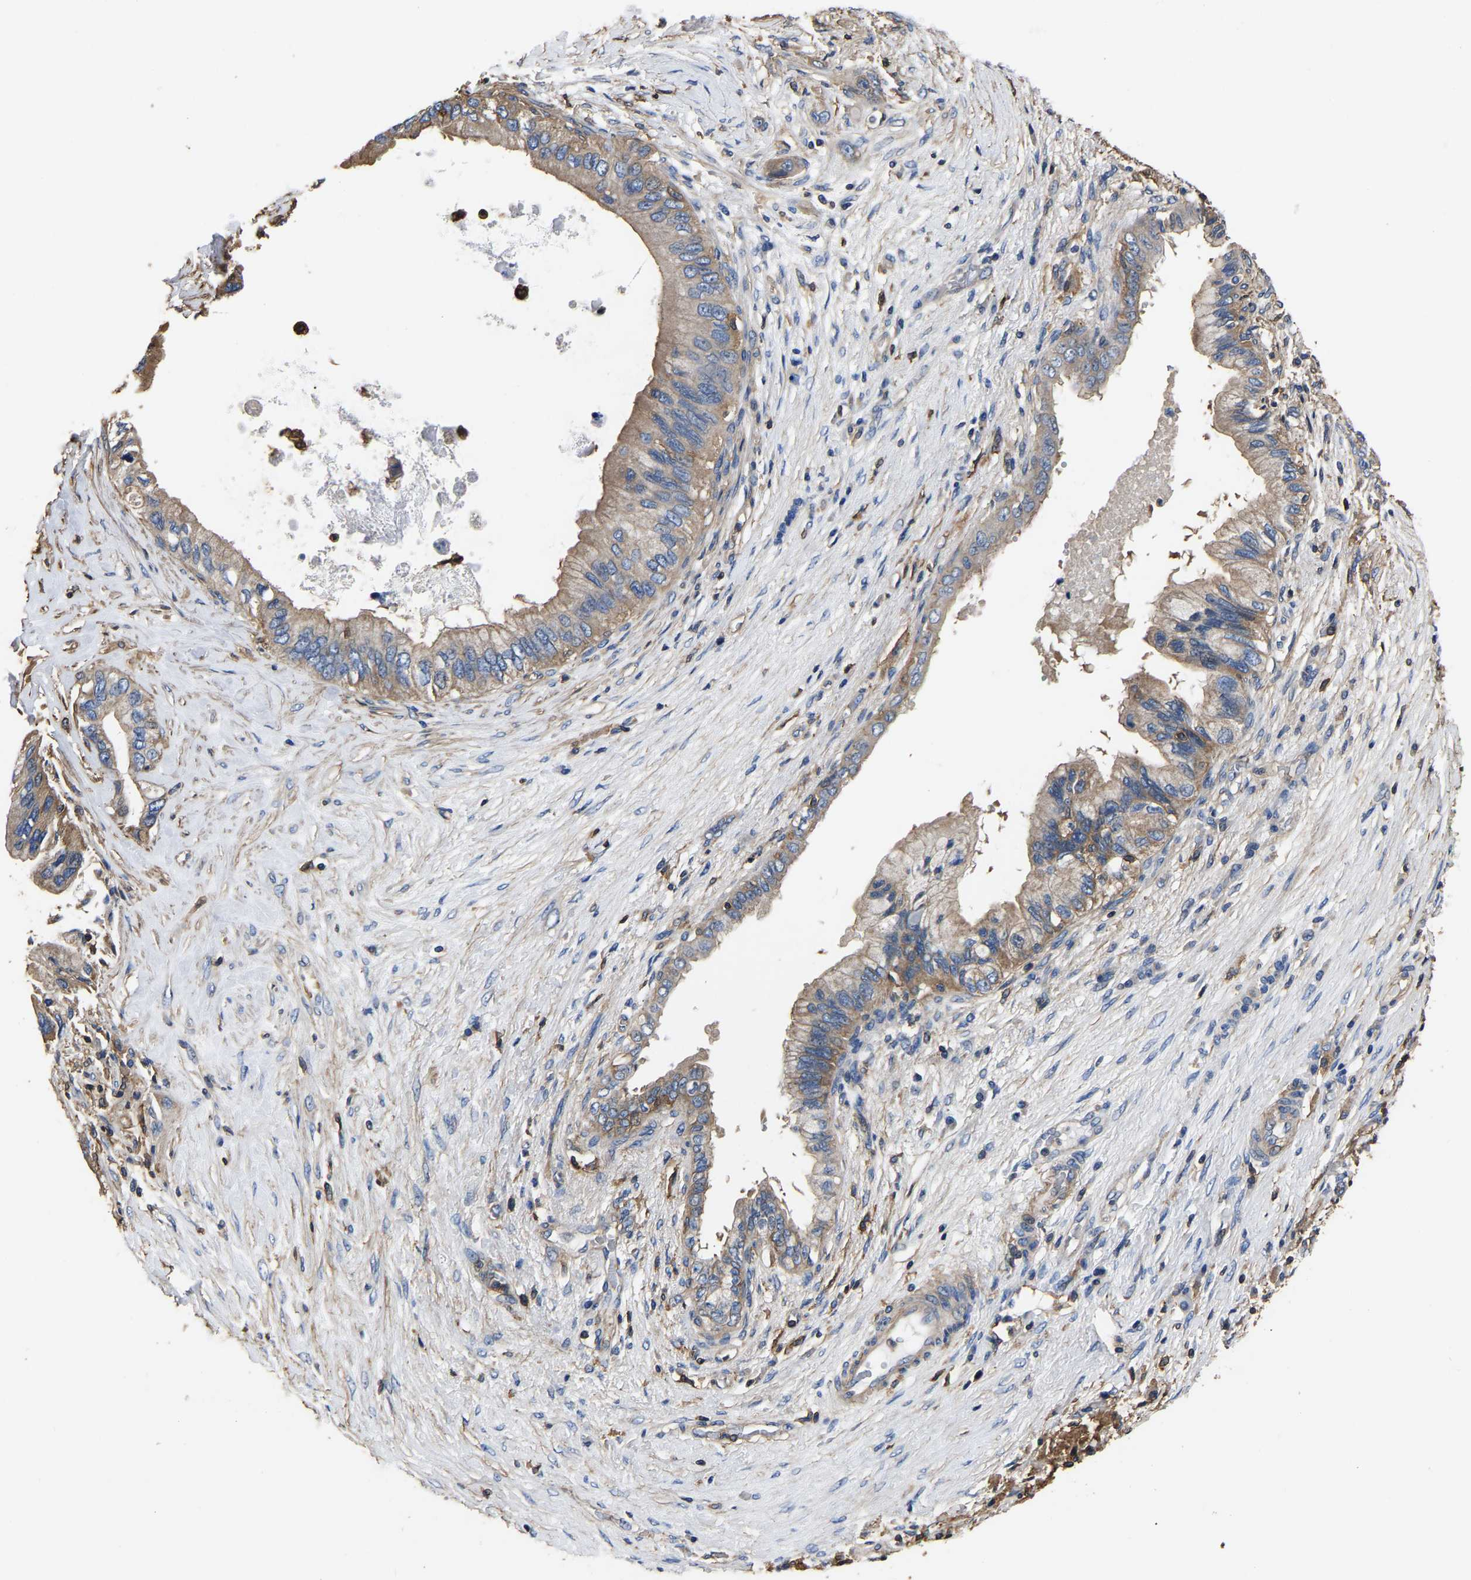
{"staining": {"intensity": "moderate", "quantity": ">75%", "location": "cytoplasmic/membranous"}, "tissue": "pancreatic cancer", "cell_type": "Tumor cells", "image_type": "cancer", "snomed": [{"axis": "morphology", "description": "Adenocarcinoma, NOS"}, {"axis": "topography", "description": "Pancreas"}], "caption": "High-magnification brightfield microscopy of adenocarcinoma (pancreatic) stained with DAB (brown) and counterstained with hematoxylin (blue). tumor cells exhibit moderate cytoplasmic/membranous expression is identified in about>75% of cells.", "gene": "ARMT1", "patient": {"sex": "female", "age": 73}}